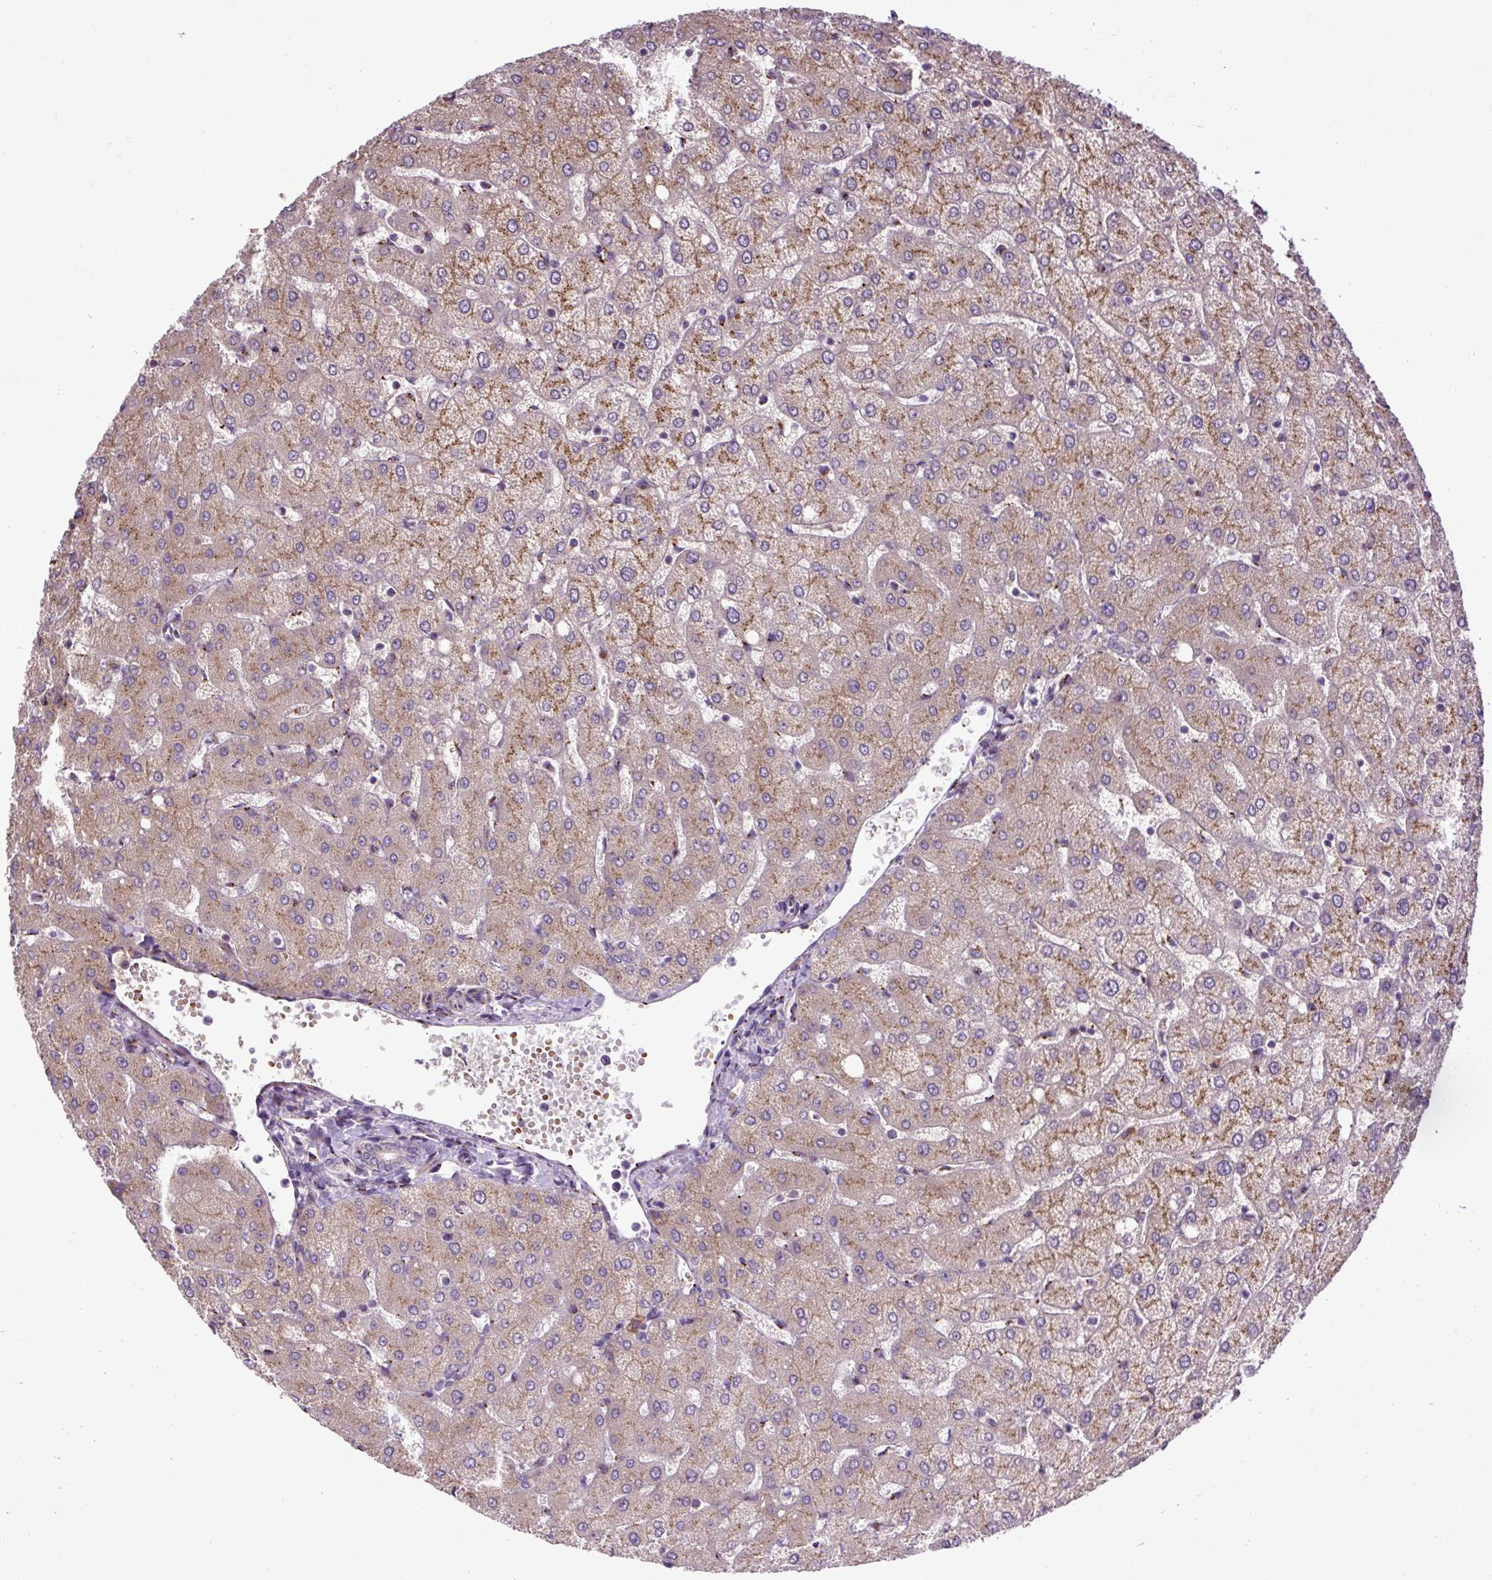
{"staining": {"intensity": "negative", "quantity": "none", "location": "none"}, "tissue": "liver", "cell_type": "Cholangiocytes", "image_type": "normal", "snomed": [{"axis": "morphology", "description": "Normal tissue, NOS"}, {"axis": "topography", "description": "Liver"}], "caption": "IHC image of normal liver stained for a protein (brown), which shows no expression in cholangiocytes.", "gene": "MSMP", "patient": {"sex": "female", "age": 54}}